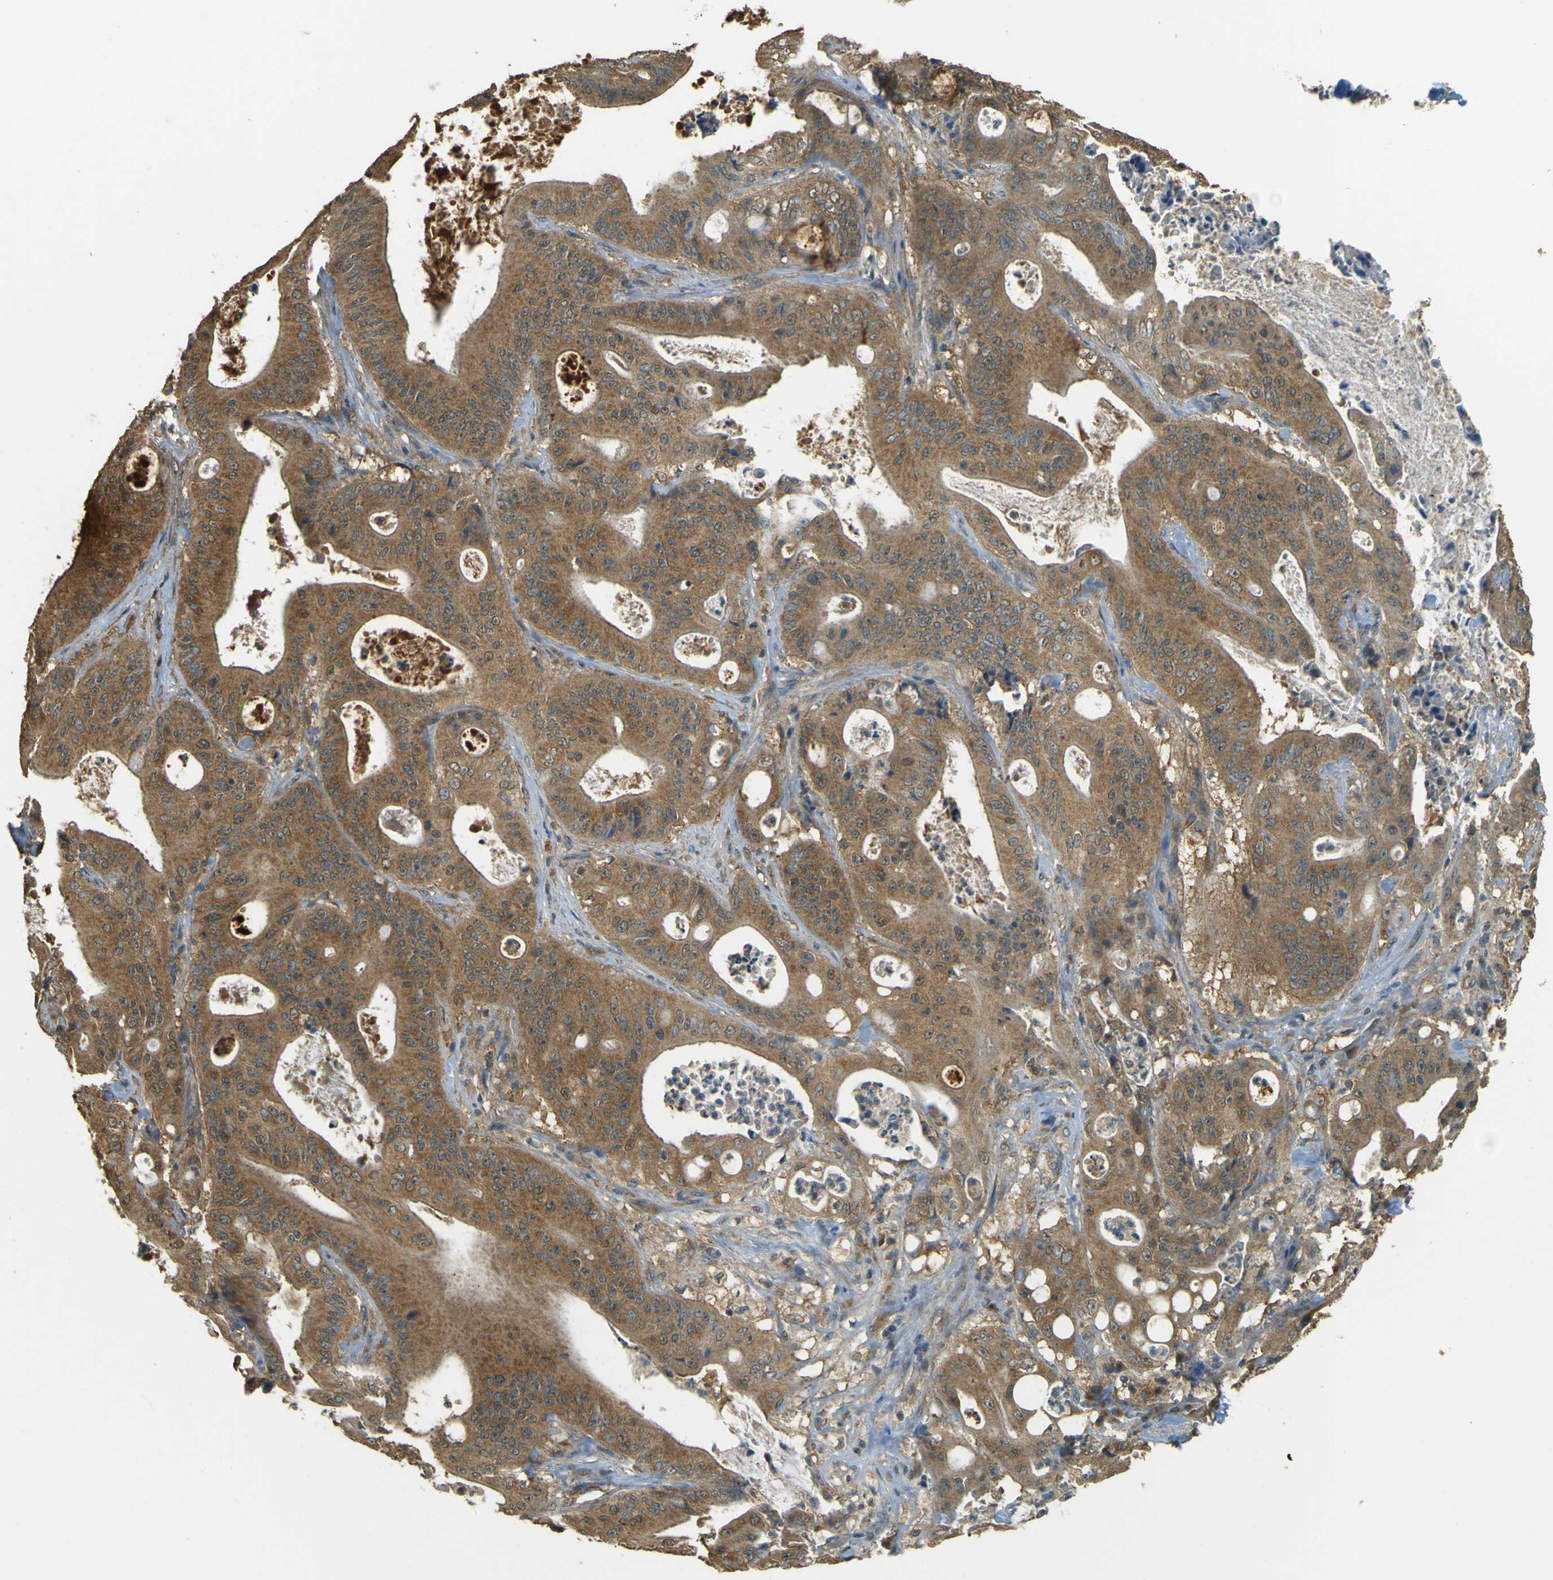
{"staining": {"intensity": "moderate", "quantity": ">75%", "location": "cytoplasmic/membranous"}, "tissue": "pancreatic cancer", "cell_type": "Tumor cells", "image_type": "cancer", "snomed": [{"axis": "morphology", "description": "Normal tissue, NOS"}, {"axis": "topography", "description": "Lymph node"}], "caption": "Immunohistochemical staining of human pancreatic cancer reveals medium levels of moderate cytoplasmic/membranous positivity in approximately >75% of tumor cells.", "gene": "GOLGA1", "patient": {"sex": "male", "age": 62}}